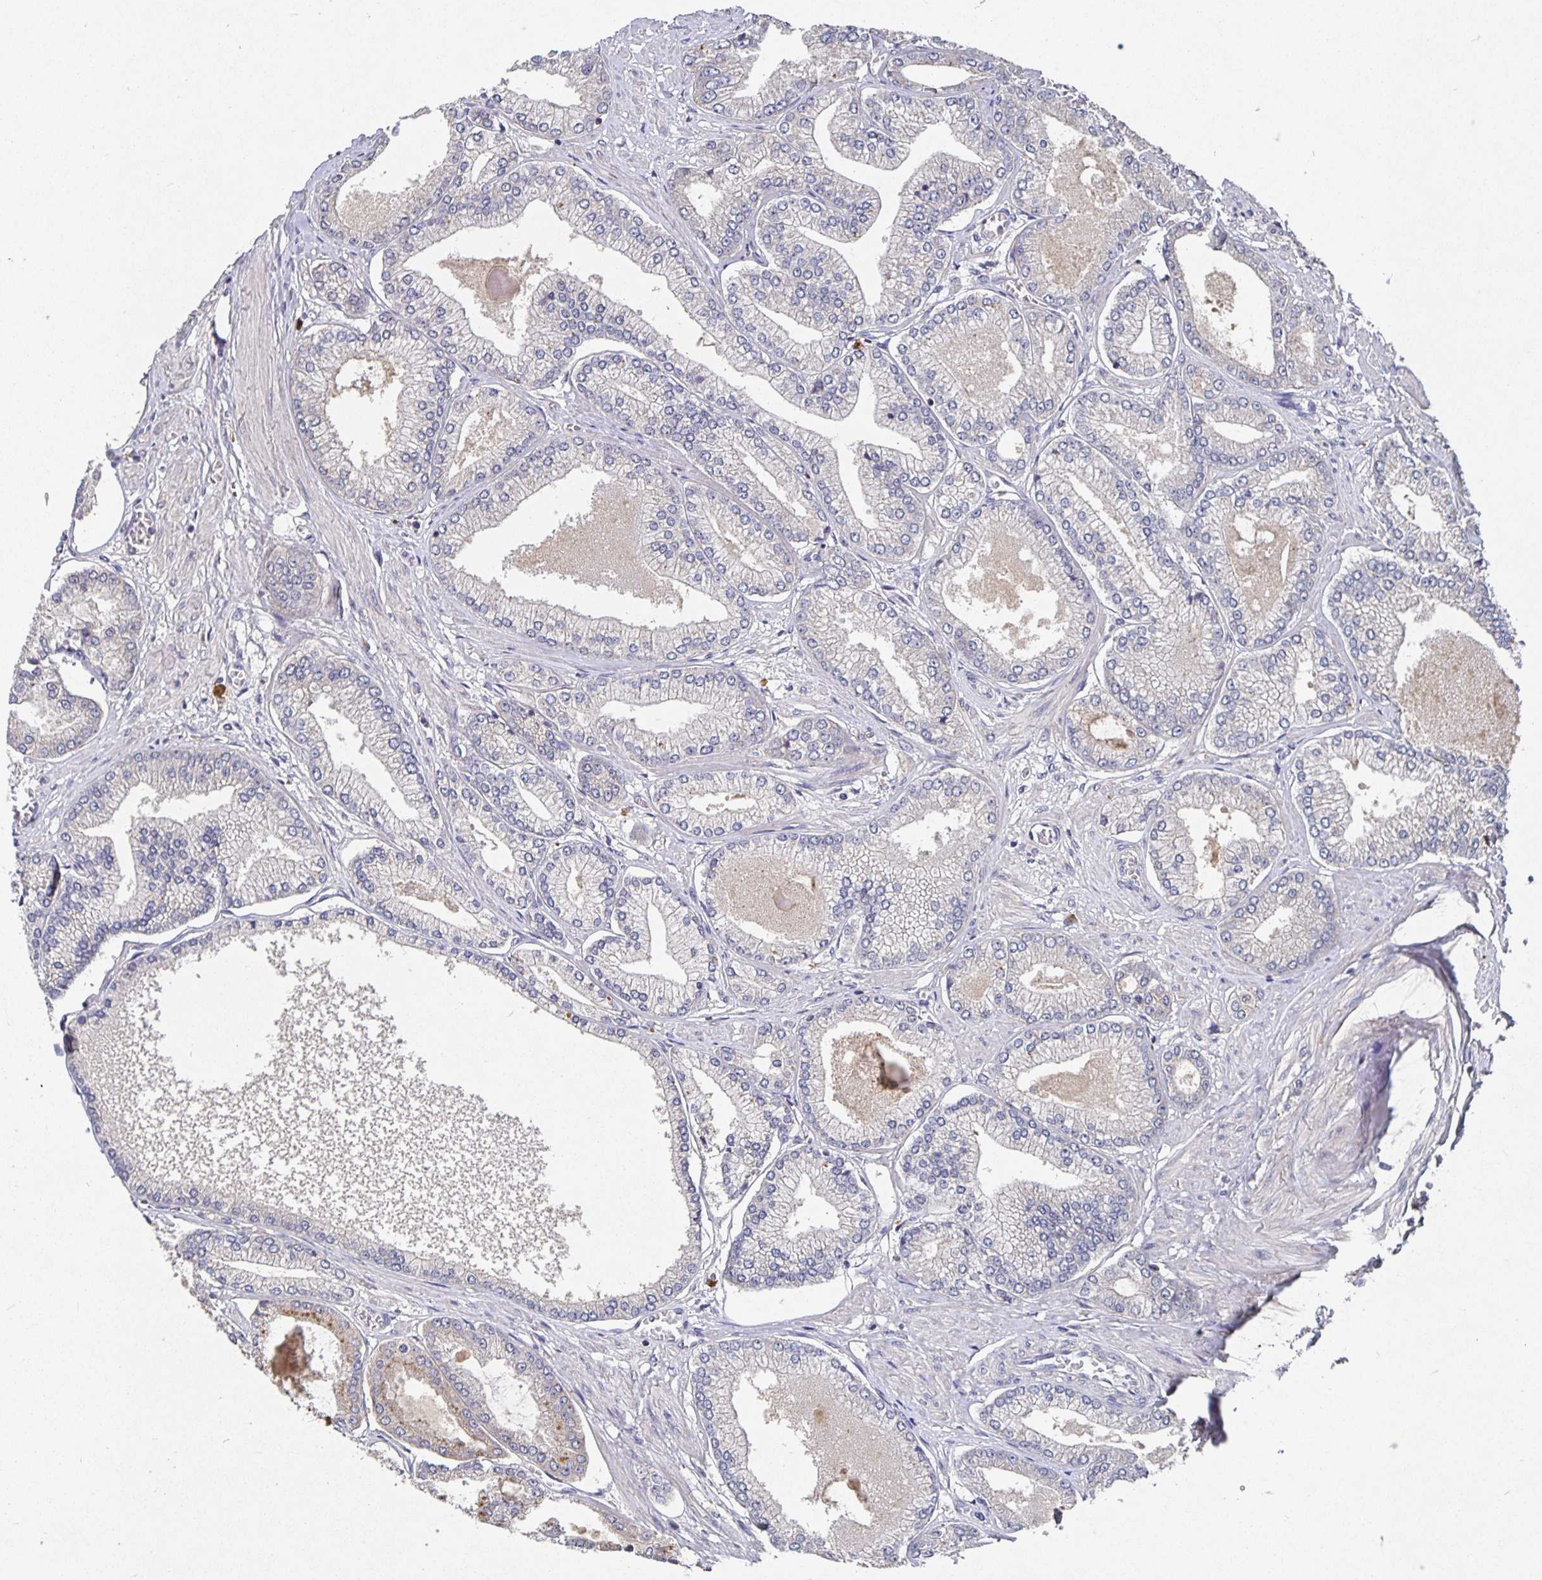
{"staining": {"intensity": "negative", "quantity": "none", "location": "none"}, "tissue": "prostate cancer", "cell_type": "Tumor cells", "image_type": "cancer", "snomed": [{"axis": "morphology", "description": "Adenocarcinoma, Low grade"}, {"axis": "topography", "description": "Prostate"}], "caption": "Low-grade adenocarcinoma (prostate) was stained to show a protein in brown. There is no significant staining in tumor cells.", "gene": "HEPN1", "patient": {"sex": "male", "age": 55}}